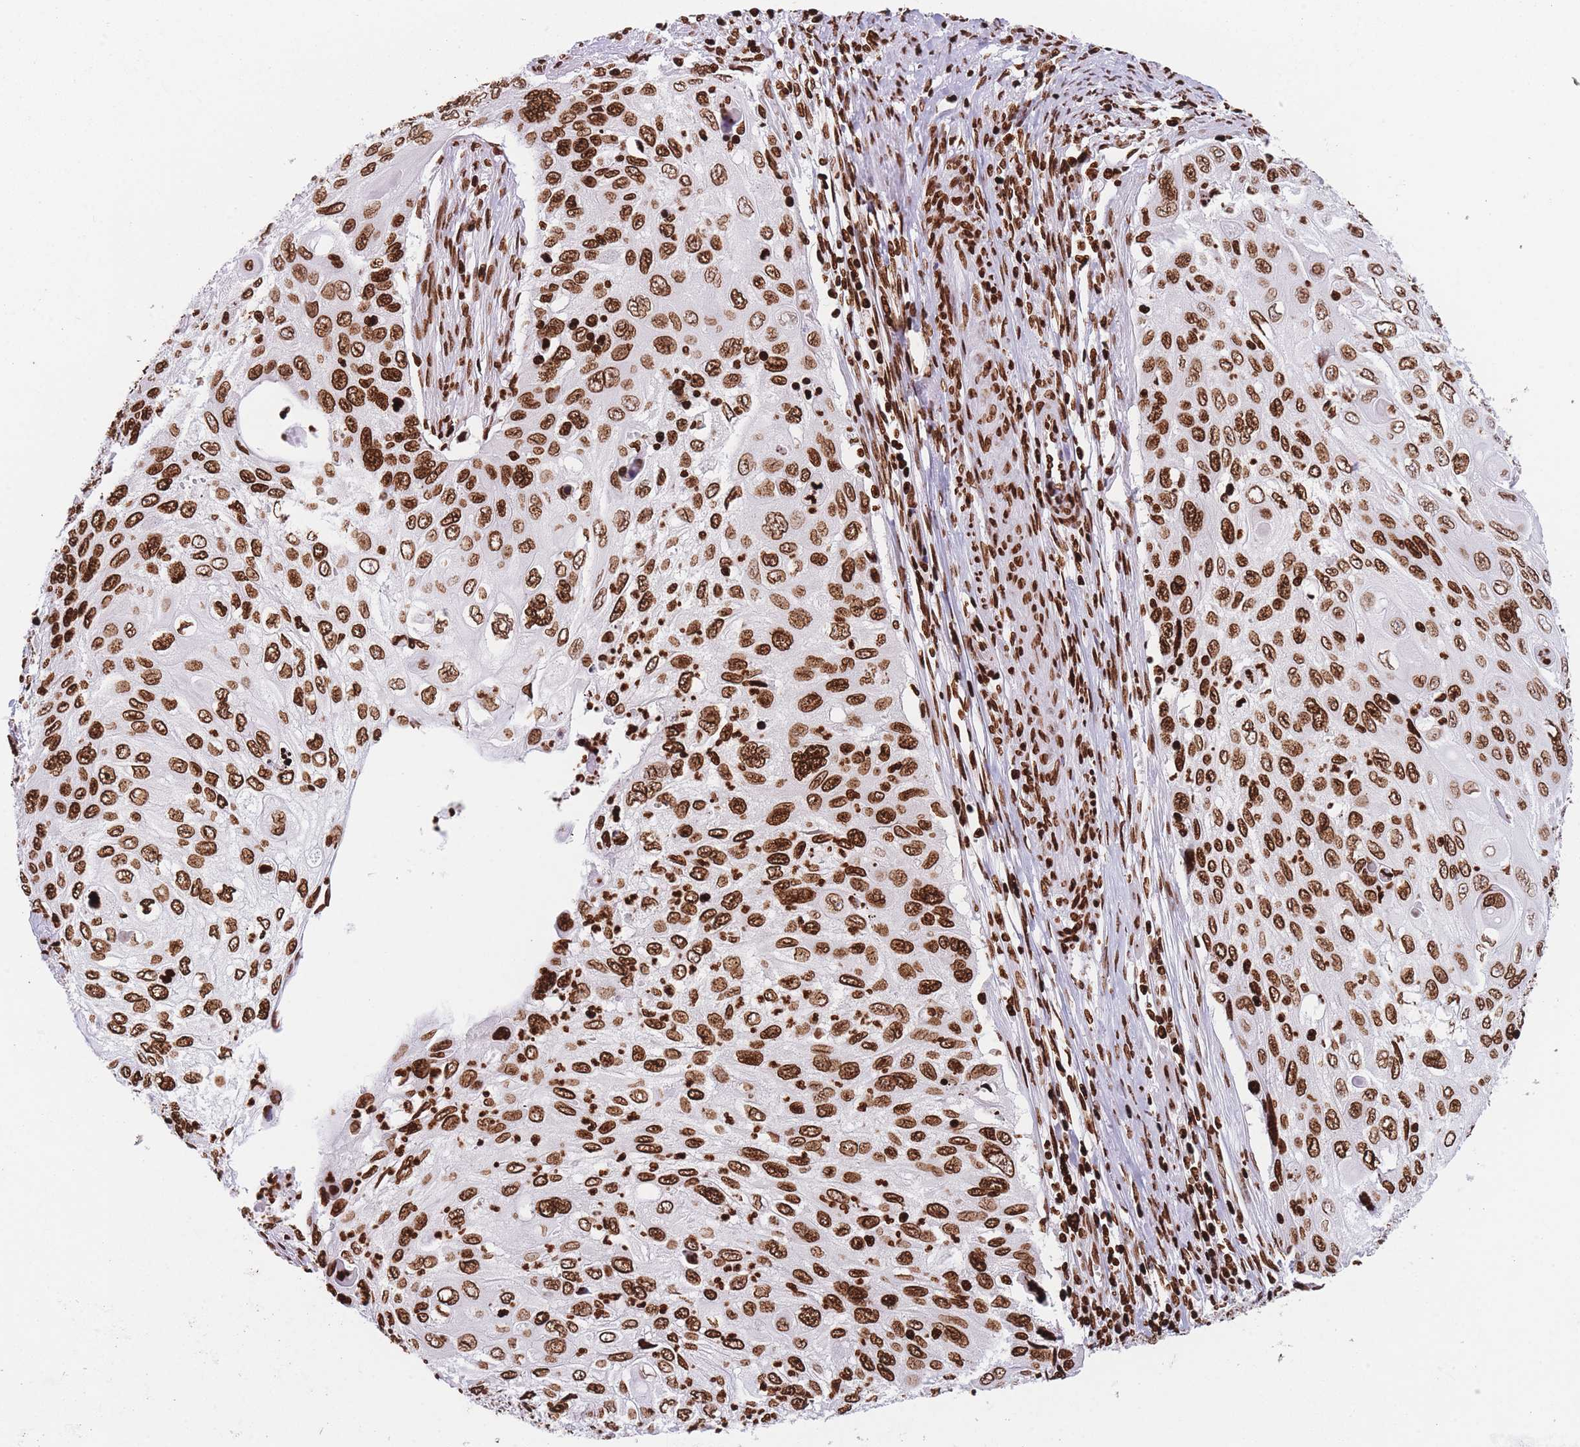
{"staining": {"intensity": "strong", "quantity": ">75%", "location": "nuclear"}, "tissue": "cervical cancer", "cell_type": "Tumor cells", "image_type": "cancer", "snomed": [{"axis": "morphology", "description": "Squamous cell carcinoma, NOS"}, {"axis": "topography", "description": "Cervix"}], "caption": "The immunohistochemical stain highlights strong nuclear expression in tumor cells of cervical squamous cell carcinoma tissue. Nuclei are stained in blue.", "gene": "AK9", "patient": {"sex": "female", "age": 70}}